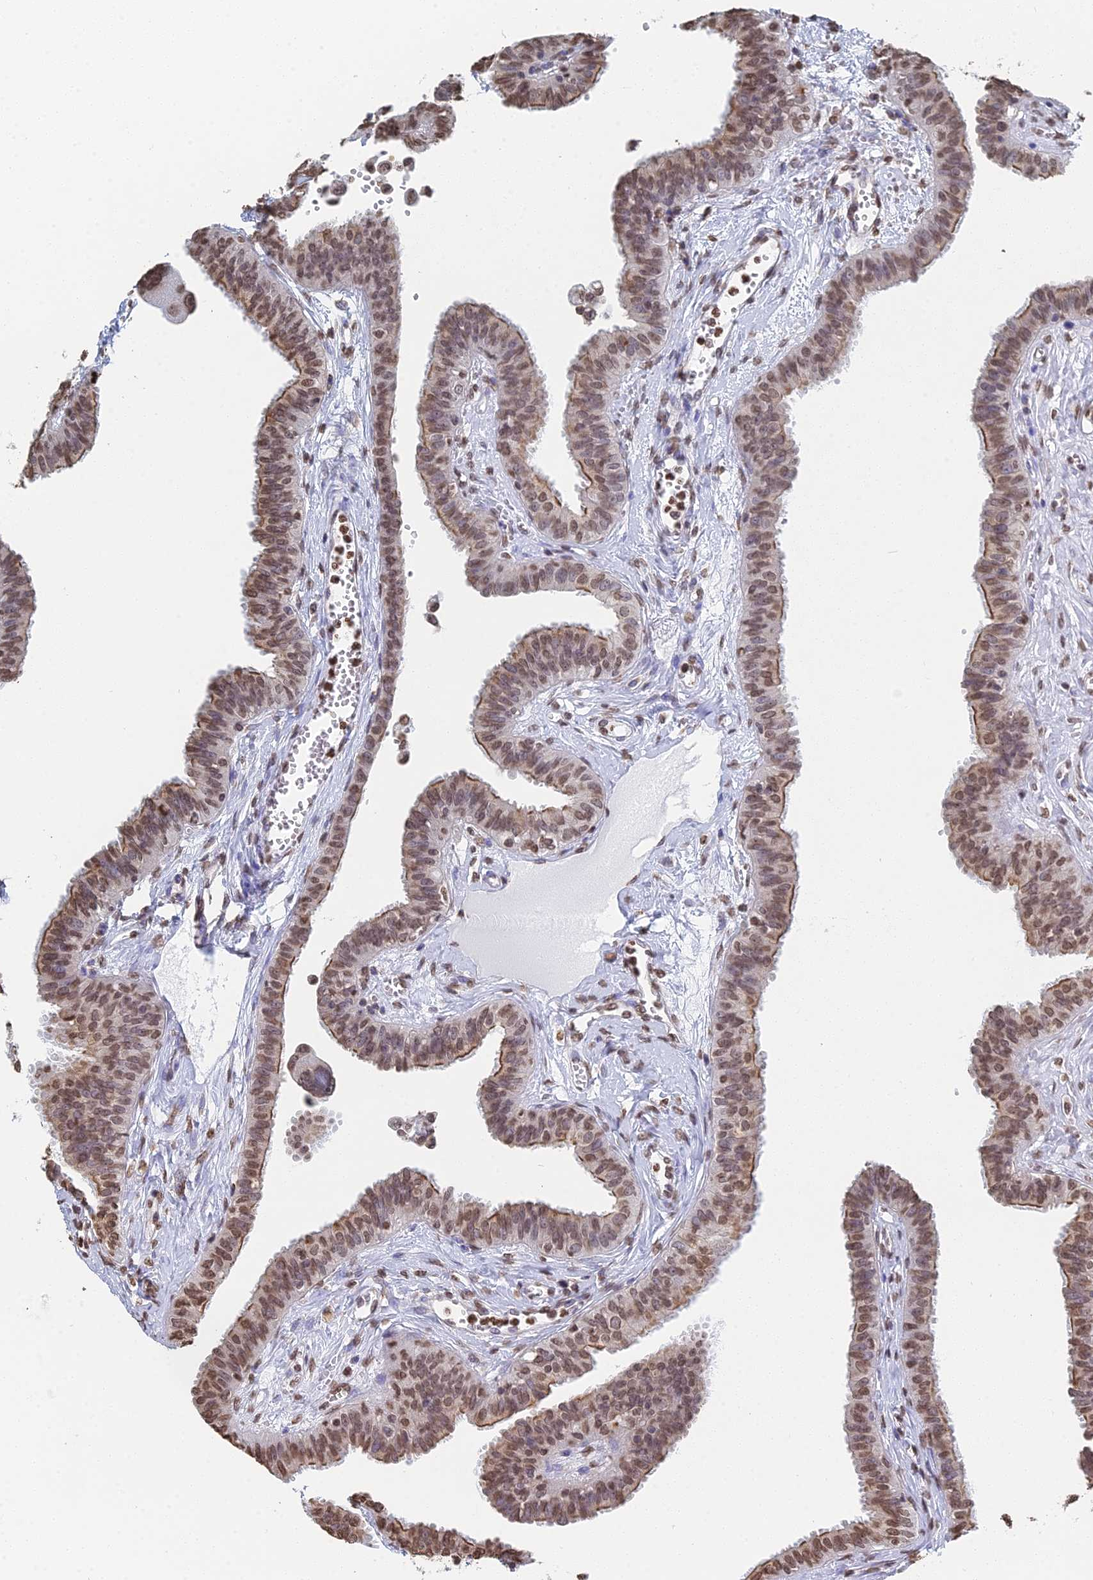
{"staining": {"intensity": "moderate", "quantity": ">75%", "location": "cytoplasmic/membranous,nuclear"}, "tissue": "fallopian tube", "cell_type": "Glandular cells", "image_type": "normal", "snomed": [{"axis": "morphology", "description": "Normal tissue, NOS"}, {"axis": "morphology", "description": "Carcinoma, NOS"}, {"axis": "topography", "description": "Fallopian tube"}, {"axis": "topography", "description": "Ovary"}], "caption": "Human fallopian tube stained for a protein (brown) shows moderate cytoplasmic/membranous,nuclear positive staining in approximately >75% of glandular cells.", "gene": "GBP3", "patient": {"sex": "female", "age": 59}}